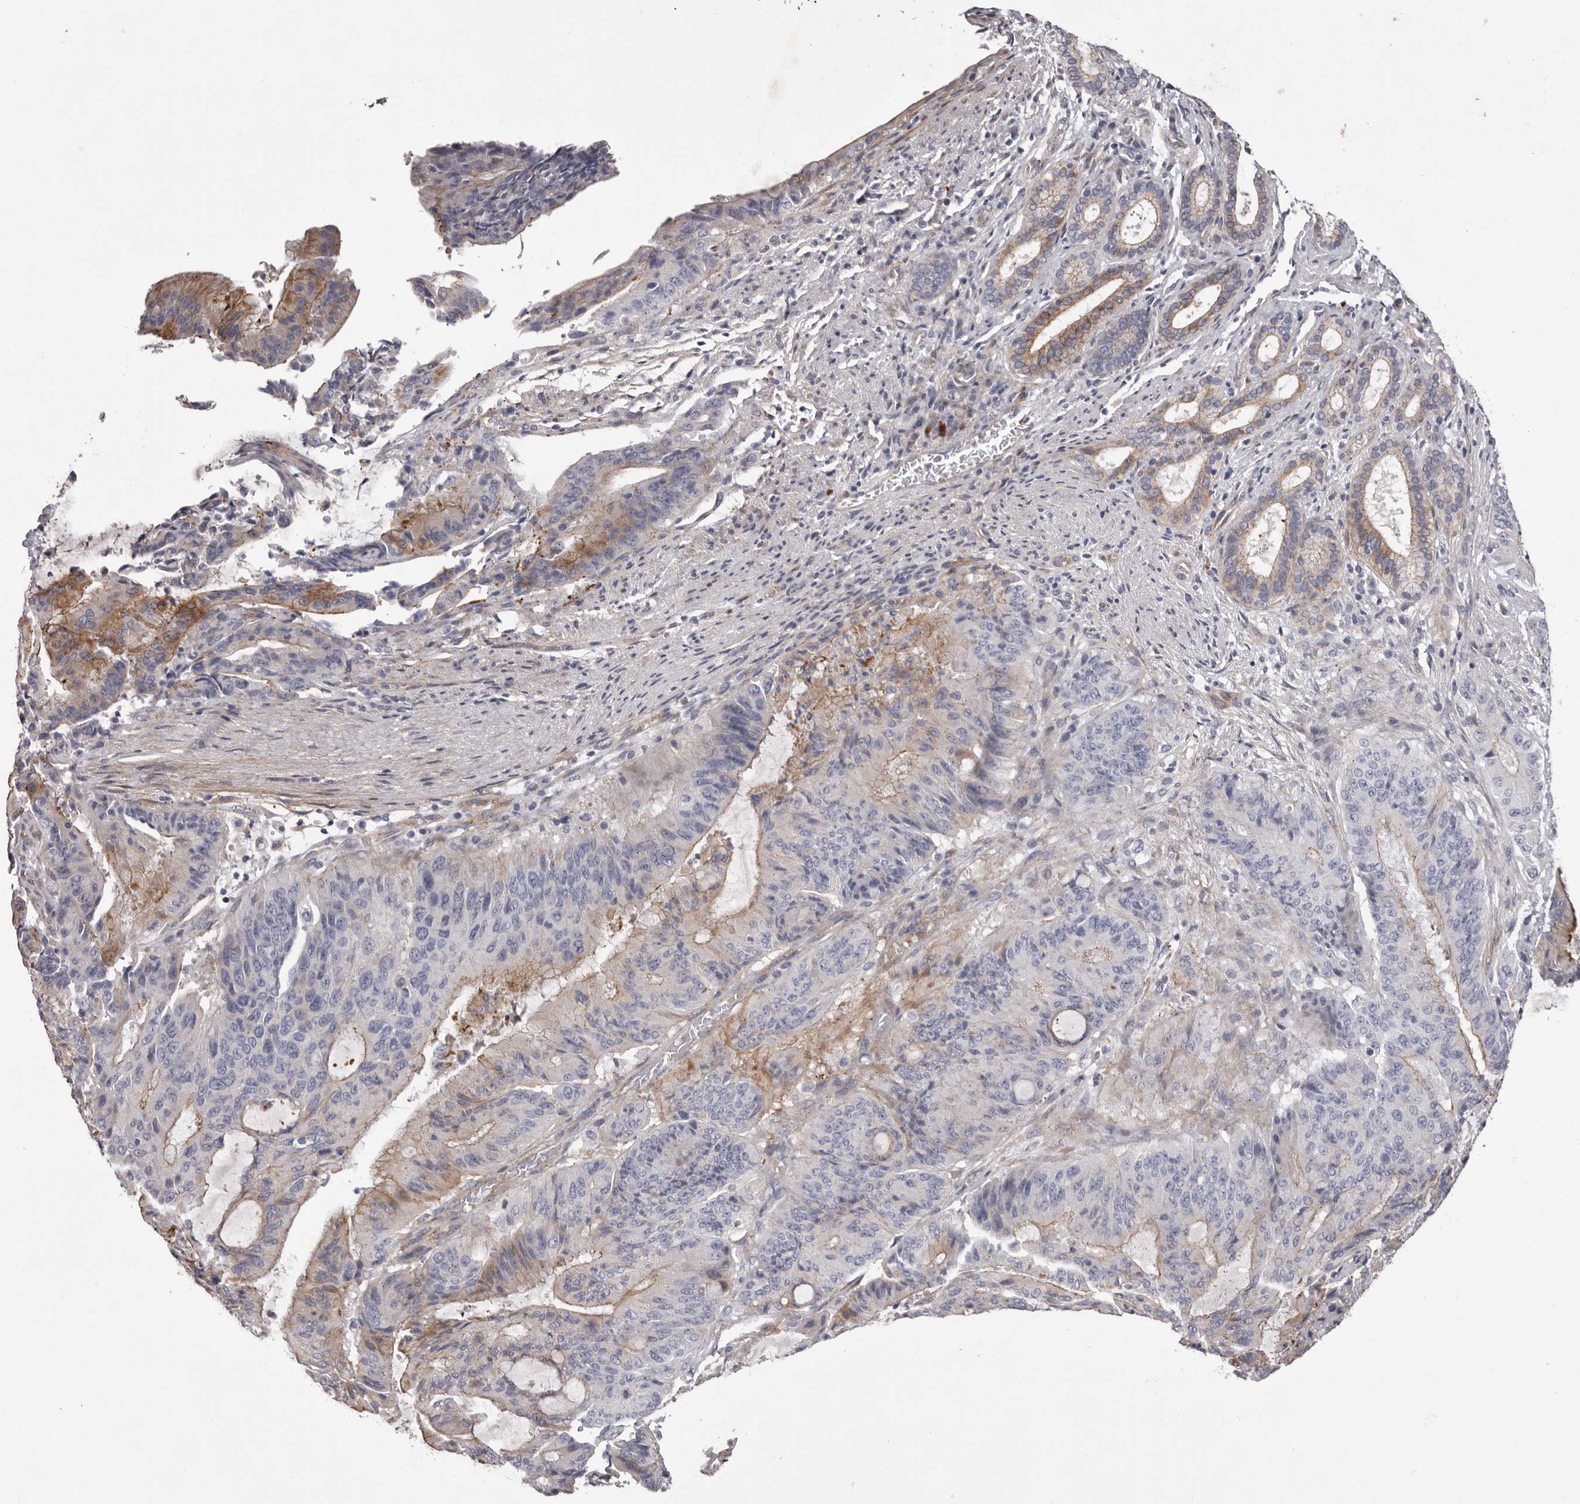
{"staining": {"intensity": "moderate", "quantity": "<25%", "location": "cytoplasmic/membranous"}, "tissue": "liver cancer", "cell_type": "Tumor cells", "image_type": "cancer", "snomed": [{"axis": "morphology", "description": "Normal tissue, NOS"}, {"axis": "morphology", "description": "Cholangiocarcinoma"}, {"axis": "topography", "description": "Liver"}, {"axis": "topography", "description": "Peripheral nerve tissue"}], "caption": "Human liver cancer (cholangiocarcinoma) stained with a protein marker demonstrates moderate staining in tumor cells.", "gene": "PEG10", "patient": {"sex": "female", "age": 73}}